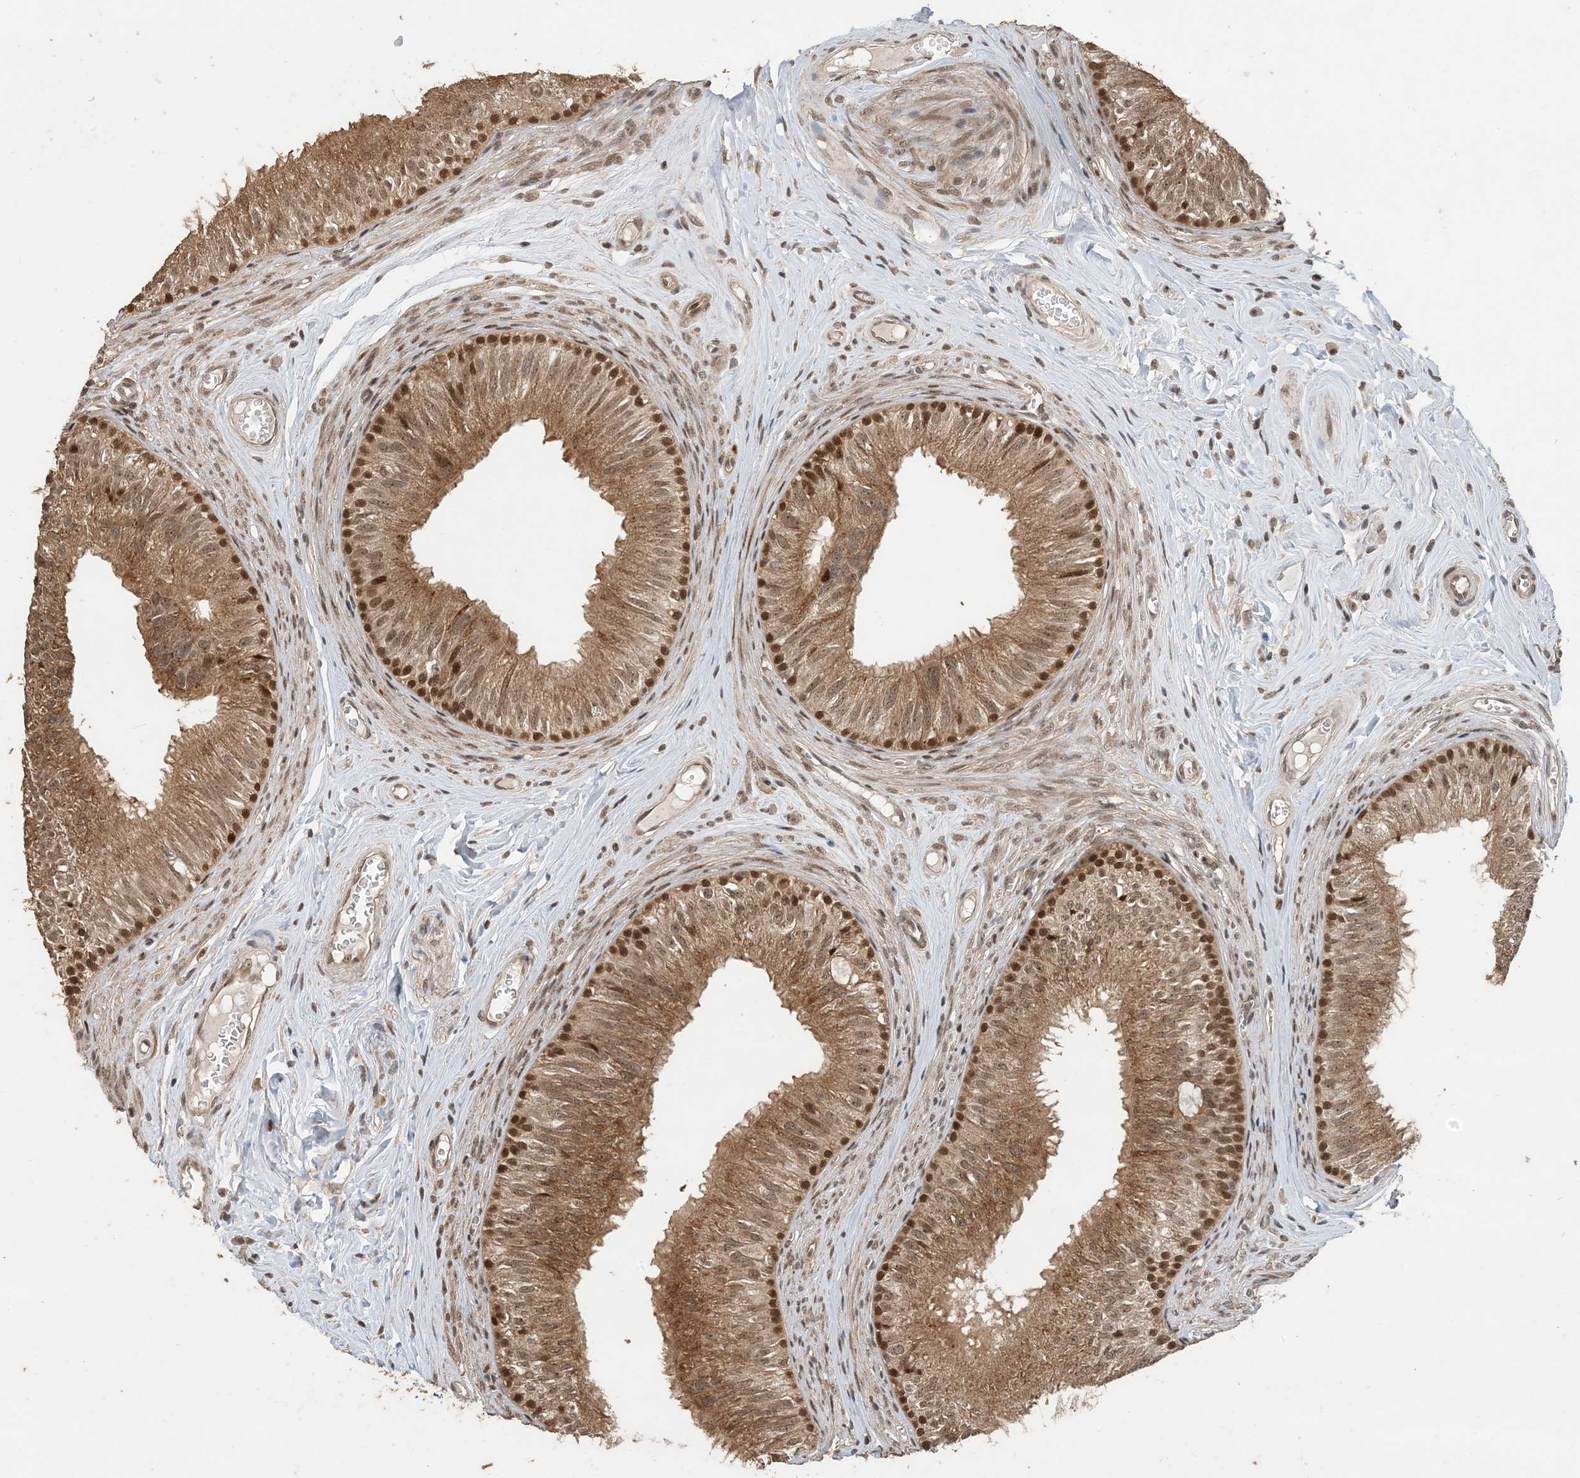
{"staining": {"intensity": "moderate", "quantity": ">75%", "location": "cytoplasmic/membranous,nuclear"}, "tissue": "epididymis", "cell_type": "Glandular cells", "image_type": "normal", "snomed": [{"axis": "morphology", "description": "Normal tissue, NOS"}, {"axis": "topography", "description": "Epididymis"}], "caption": "A high-resolution micrograph shows immunohistochemistry staining of benign epididymis, which displays moderate cytoplasmic/membranous,nuclear expression in approximately >75% of glandular cells.", "gene": "ATP13A2", "patient": {"sex": "male", "age": 46}}